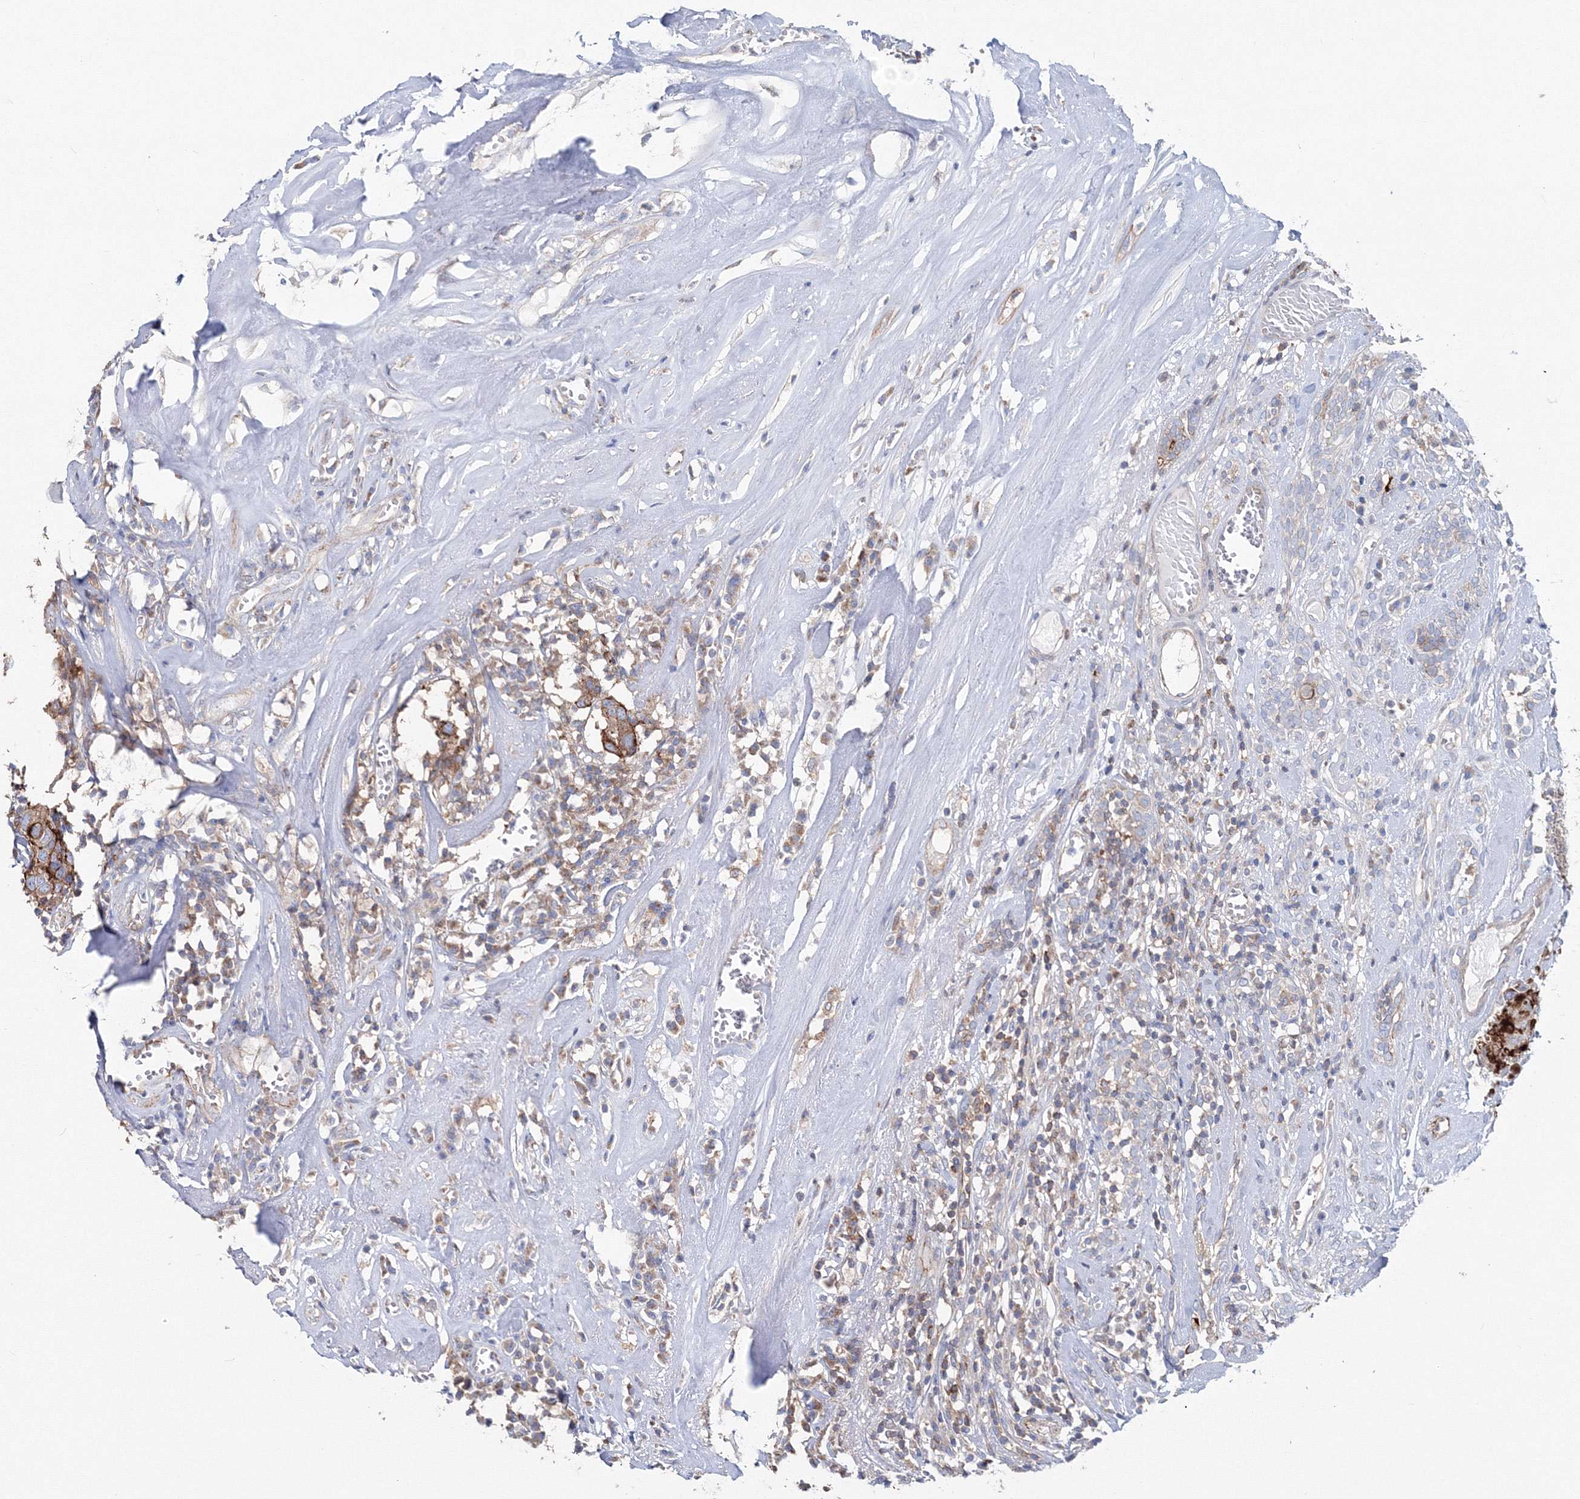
{"staining": {"intensity": "moderate", "quantity": ">75%", "location": "cytoplasmic/membranous"}, "tissue": "head and neck cancer", "cell_type": "Tumor cells", "image_type": "cancer", "snomed": [{"axis": "morphology", "description": "Adenocarcinoma, NOS"}, {"axis": "topography", "description": "Salivary gland"}, {"axis": "topography", "description": "Head-Neck"}], "caption": "Immunohistochemistry (IHC) of human head and neck cancer reveals medium levels of moderate cytoplasmic/membranous staining in about >75% of tumor cells.", "gene": "GGA2", "patient": {"sex": "female", "age": 65}}